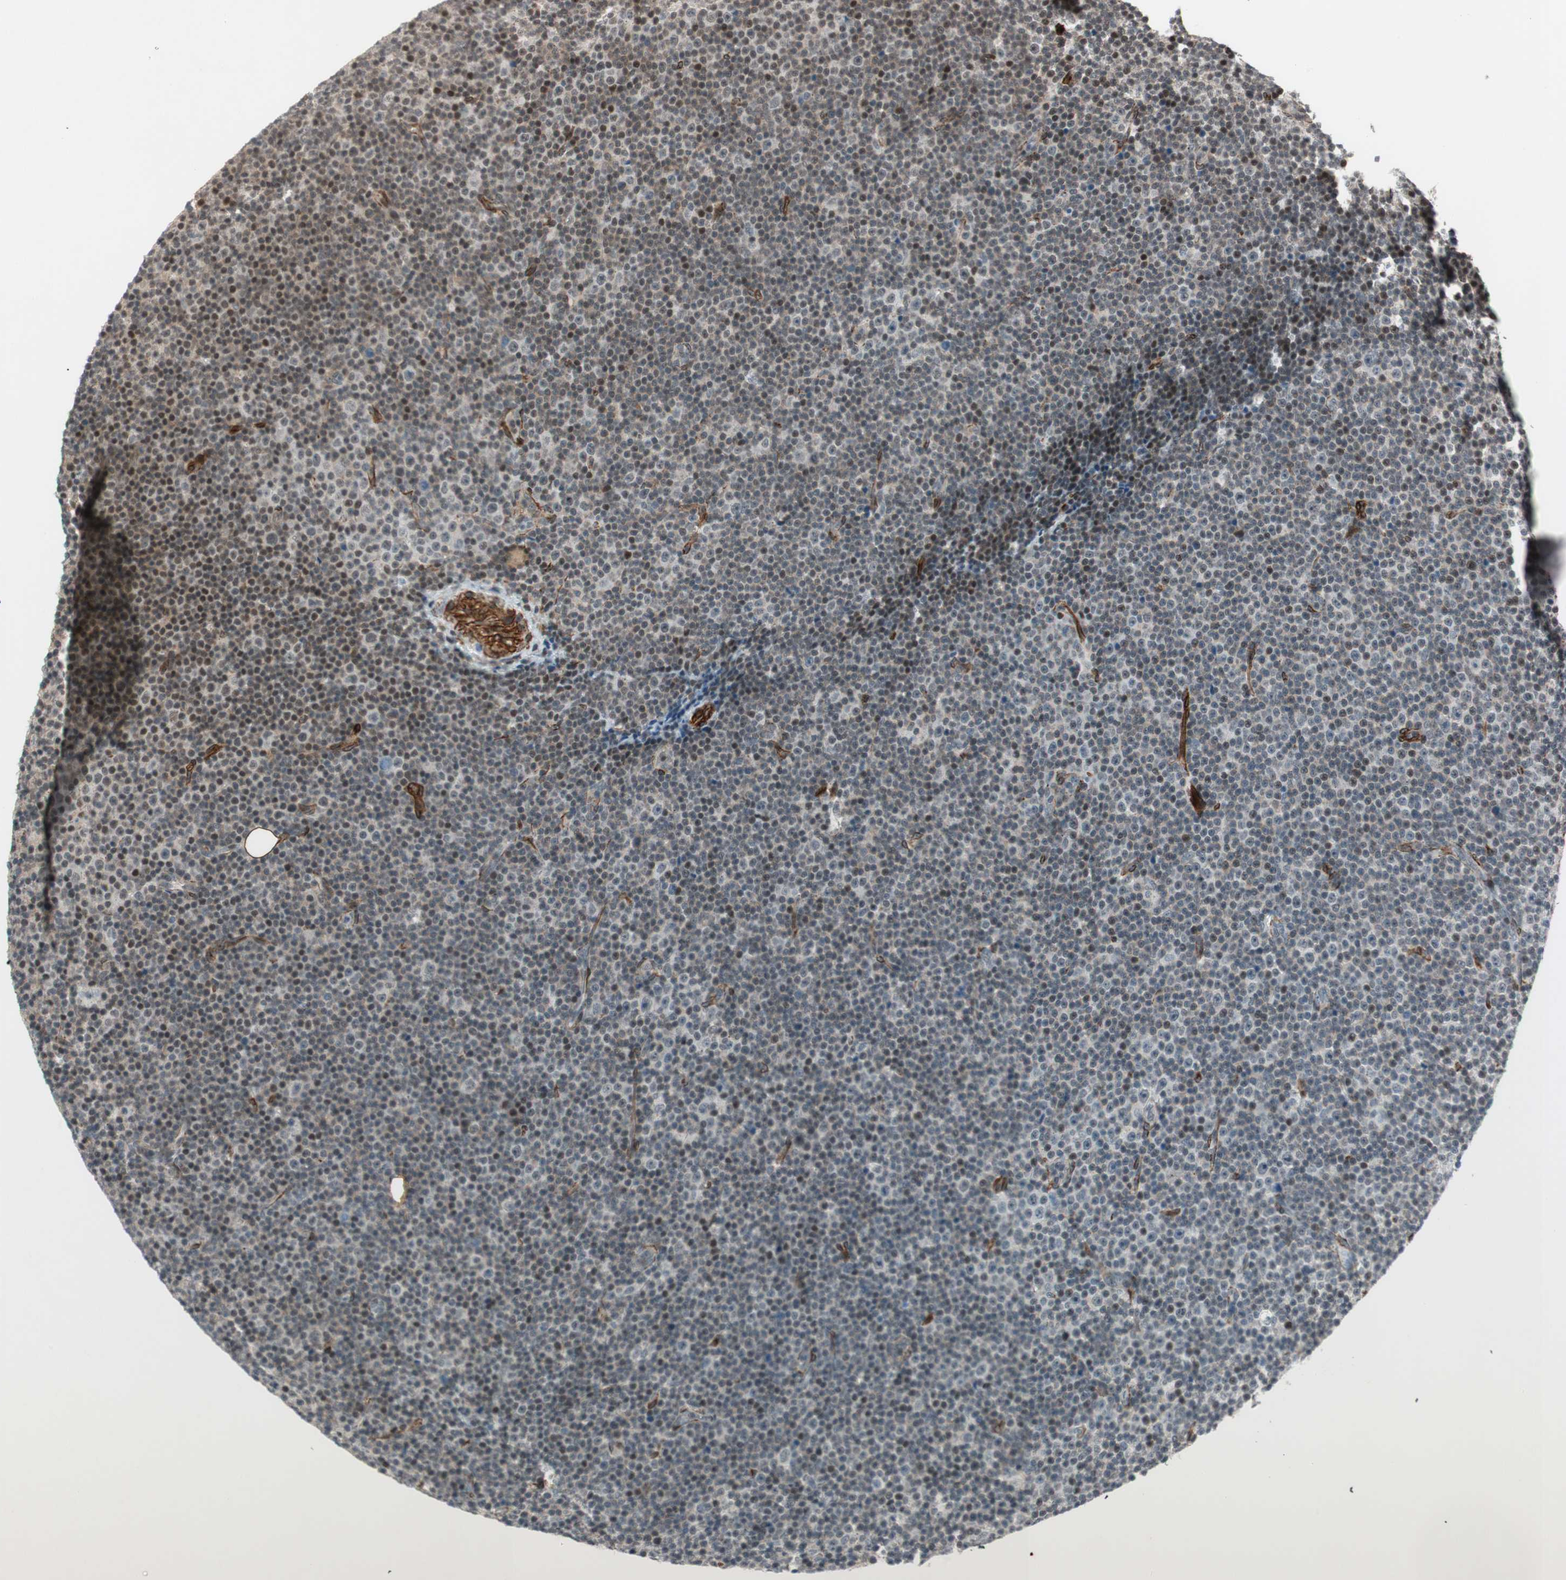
{"staining": {"intensity": "negative", "quantity": "none", "location": "none"}, "tissue": "lymphoma", "cell_type": "Tumor cells", "image_type": "cancer", "snomed": [{"axis": "morphology", "description": "Malignant lymphoma, non-Hodgkin's type, Low grade"}, {"axis": "topography", "description": "Lymph node"}], "caption": "Immunohistochemistry (IHC) image of human low-grade malignant lymphoma, non-Hodgkin's type stained for a protein (brown), which reveals no expression in tumor cells.", "gene": "CDK19", "patient": {"sex": "female", "age": 67}}